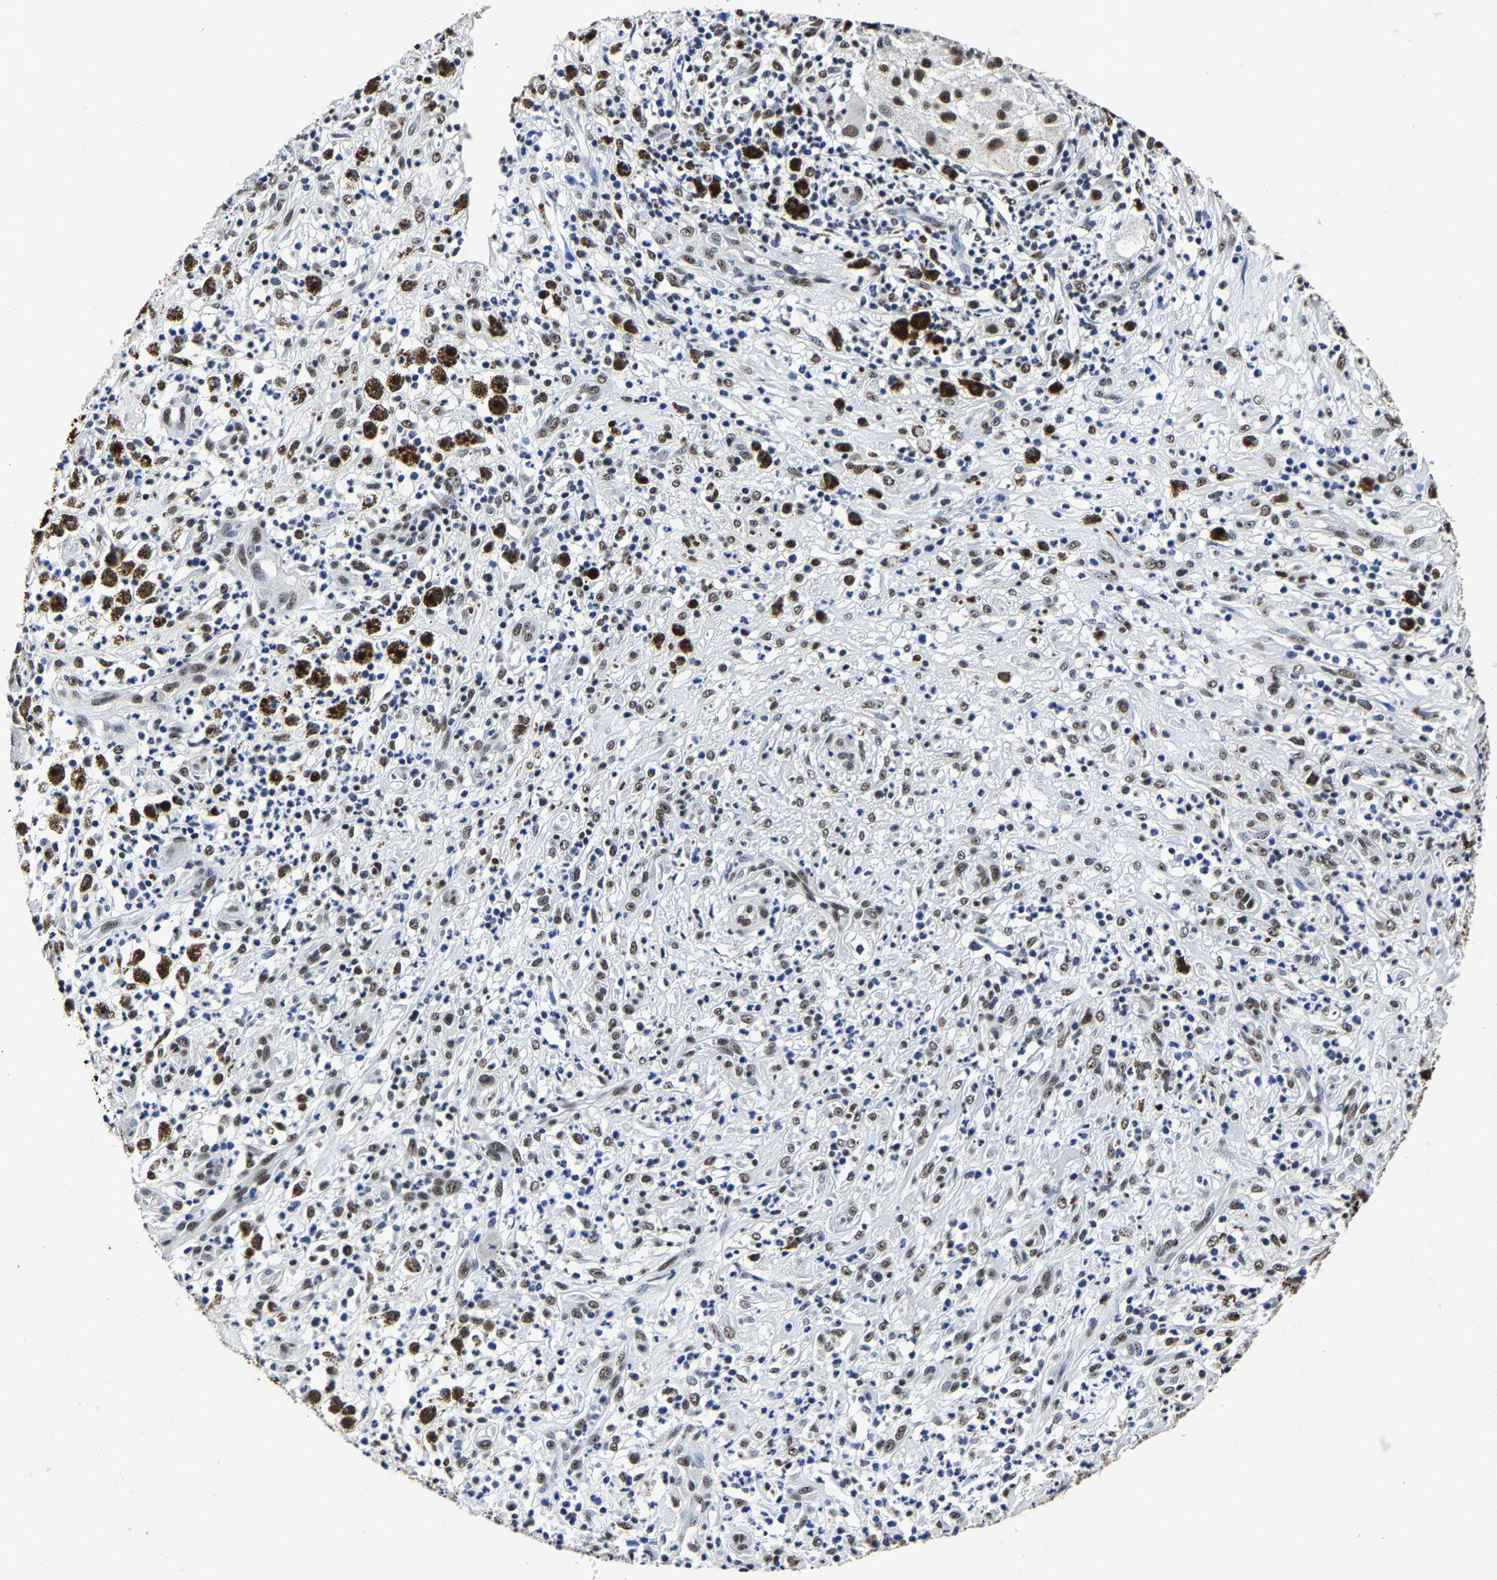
{"staining": {"intensity": "moderate", "quantity": ">75%", "location": "nuclear"}, "tissue": "melanoma", "cell_type": "Tumor cells", "image_type": "cancer", "snomed": [{"axis": "morphology", "description": "Necrosis, NOS"}, {"axis": "morphology", "description": "Malignant melanoma, NOS"}, {"axis": "topography", "description": "Skin"}], "caption": "DAB (3,3'-diaminobenzidine) immunohistochemical staining of human melanoma reveals moderate nuclear protein positivity in about >75% of tumor cells.", "gene": "RBM45", "patient": {"sex": "female", "age": 87}}